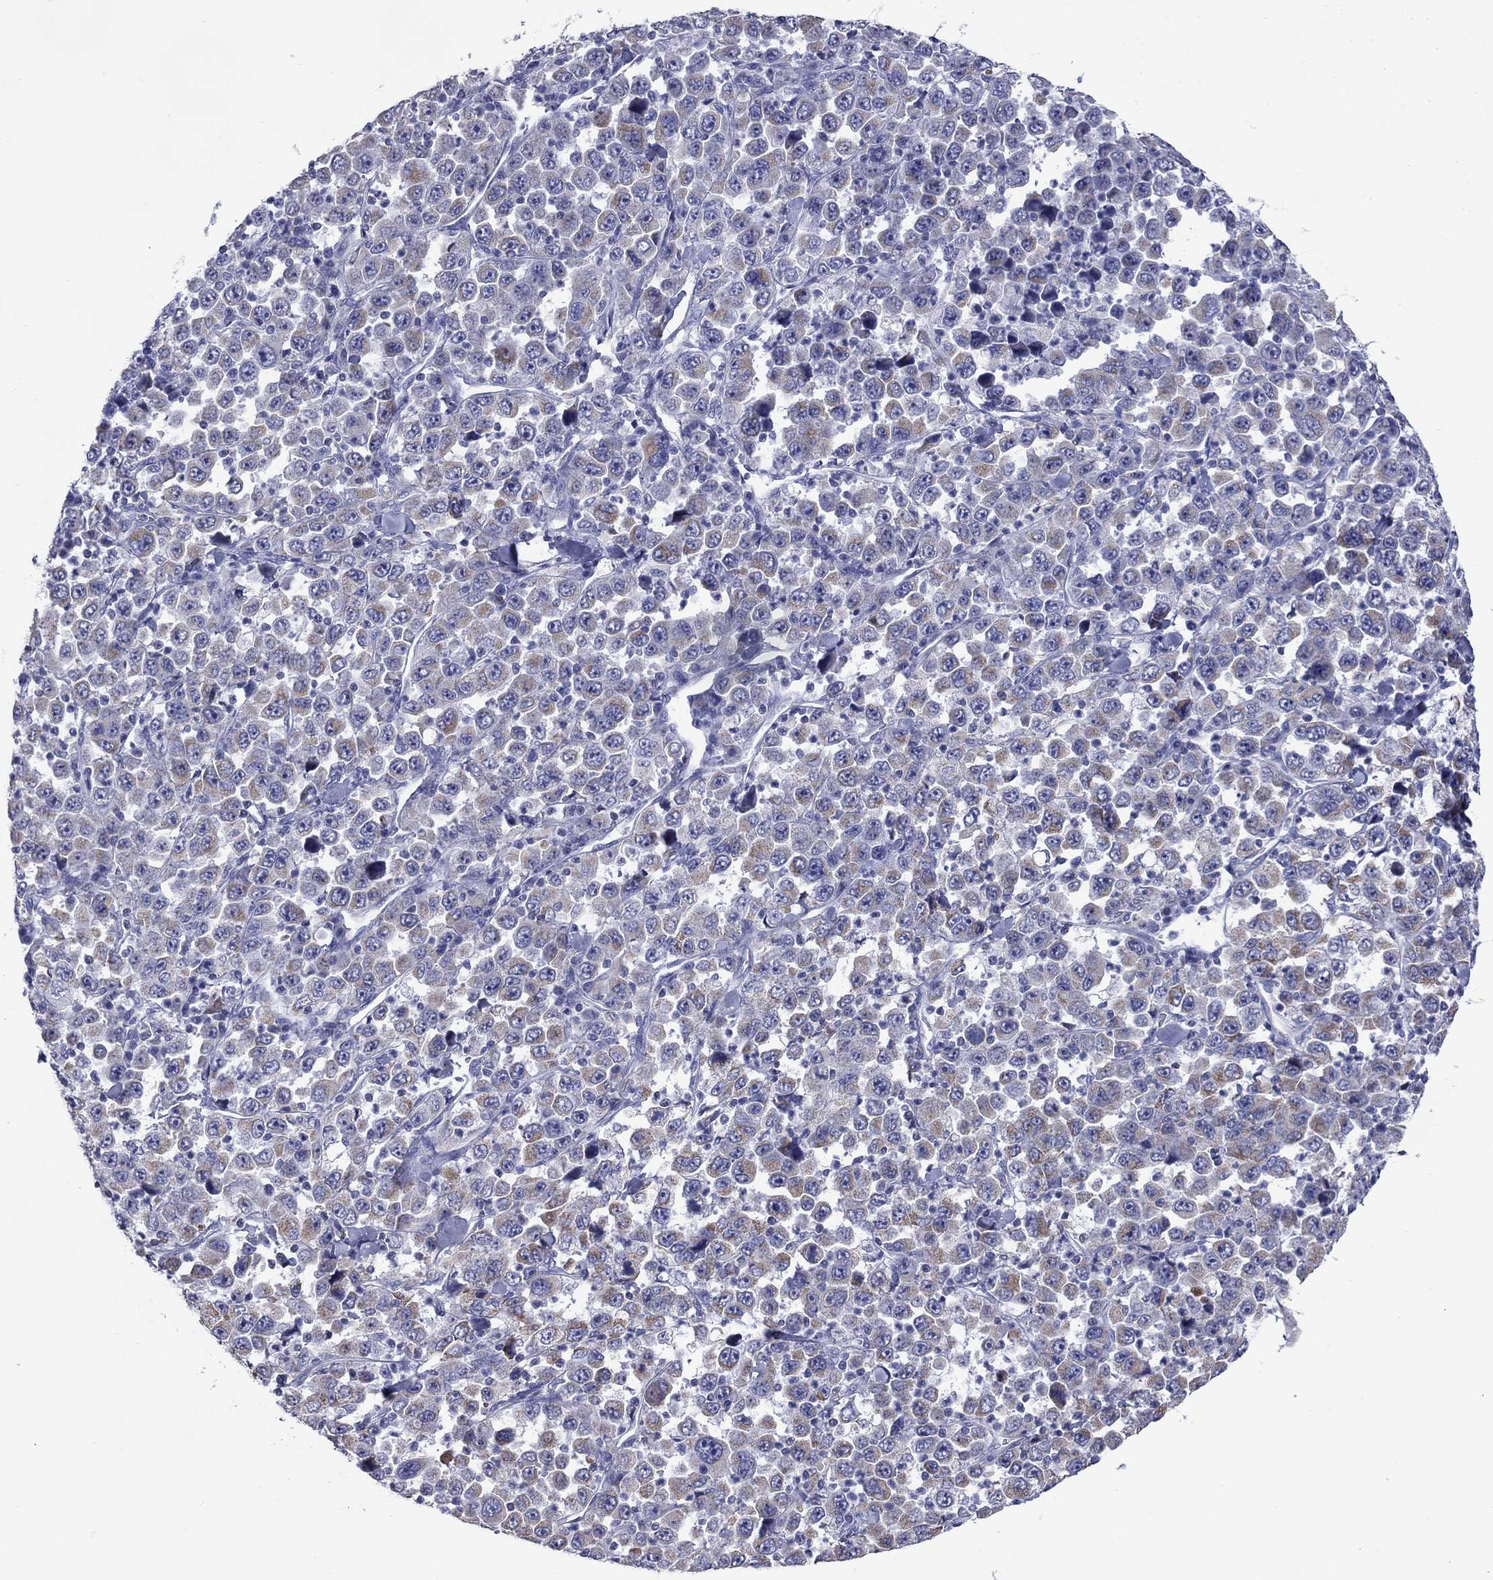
{"staining": {"intensity": "weak", "quantity": "<25%", "location": "cytoplasmic/membranous"}, "tissue": "stomach cancer", "cell_type": "Tumor cells", "image_type": "cancer", "snomed": [{"axis": "morphology", "description": "Normal tissue, NOS"}, {"axis": "morphology", "description": "Adenocarcinoma, NOS"}, {"axis": "topography", "description": "Stomach, upper"}, {"axis": "topography", "description": "Stomach"}], "caption": "The micrograph shows no significant staining in tumor cells of stomach adenocarcinoma.", "gene": "ACADSB", "patient": {"sex": "male", "age": 59}}